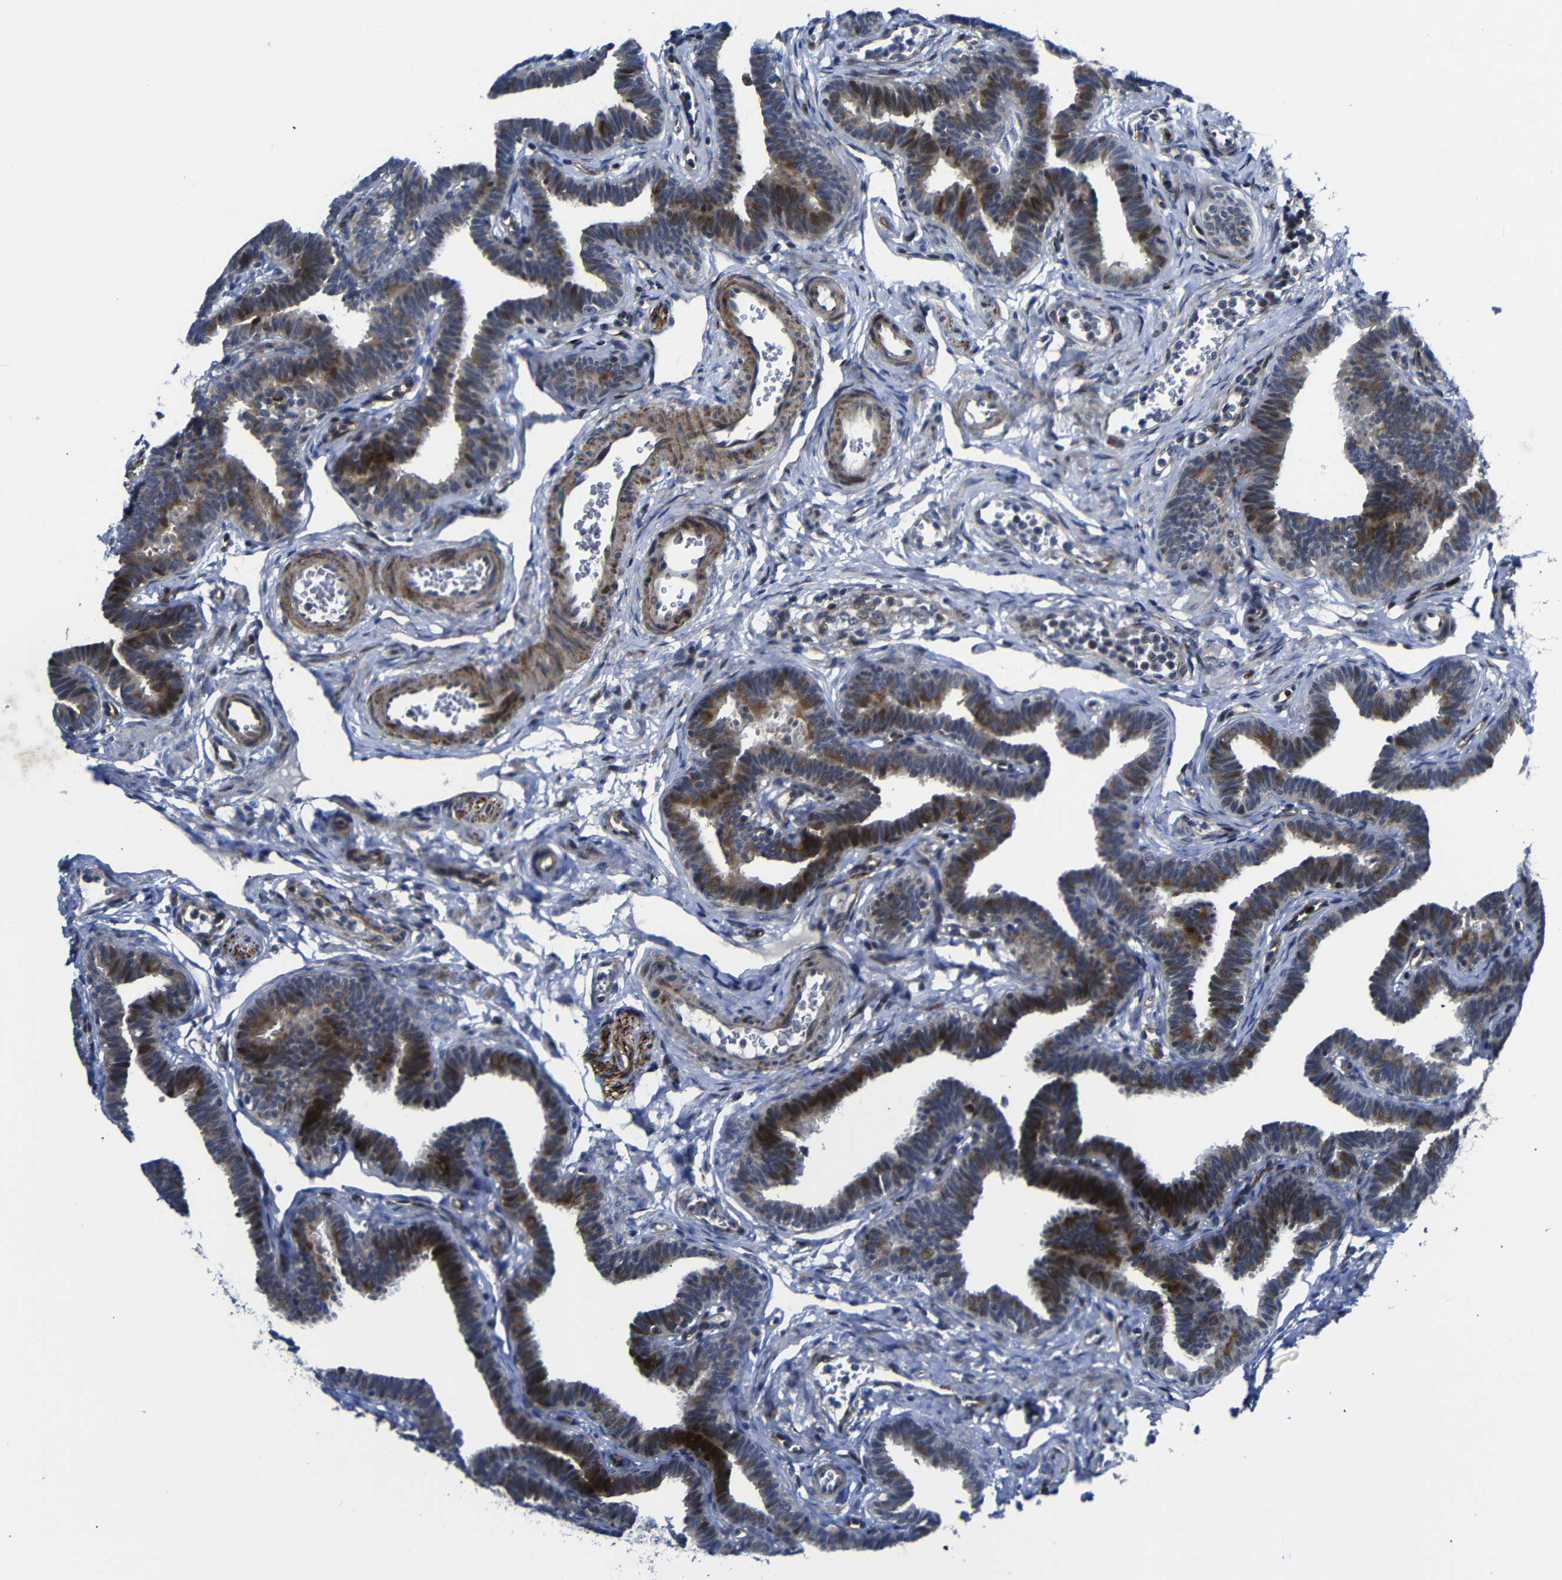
{"staining": {"intensity": "strong", "quantity": "25%-75%", "location": "cytoplasmic/membranous"}, "tissue": "fallopian tube", "cell_type": "Glandular cells", "image_type": "normal", "snomed": [{"axis": "morphology", "description": "Normal tissue, NOS"}, {"axis": "topography", "description": "Fallopian tube"}, {"axis": "topography", "description": "Ovary"}], "caption": "Strong cytoplasmic/membranous positivity is appreciated in approximately 25%-75% of glandular cells in normal fallopian tube.", "gene": "PARP14", "patient": {"sex": "female", "age": 23}}